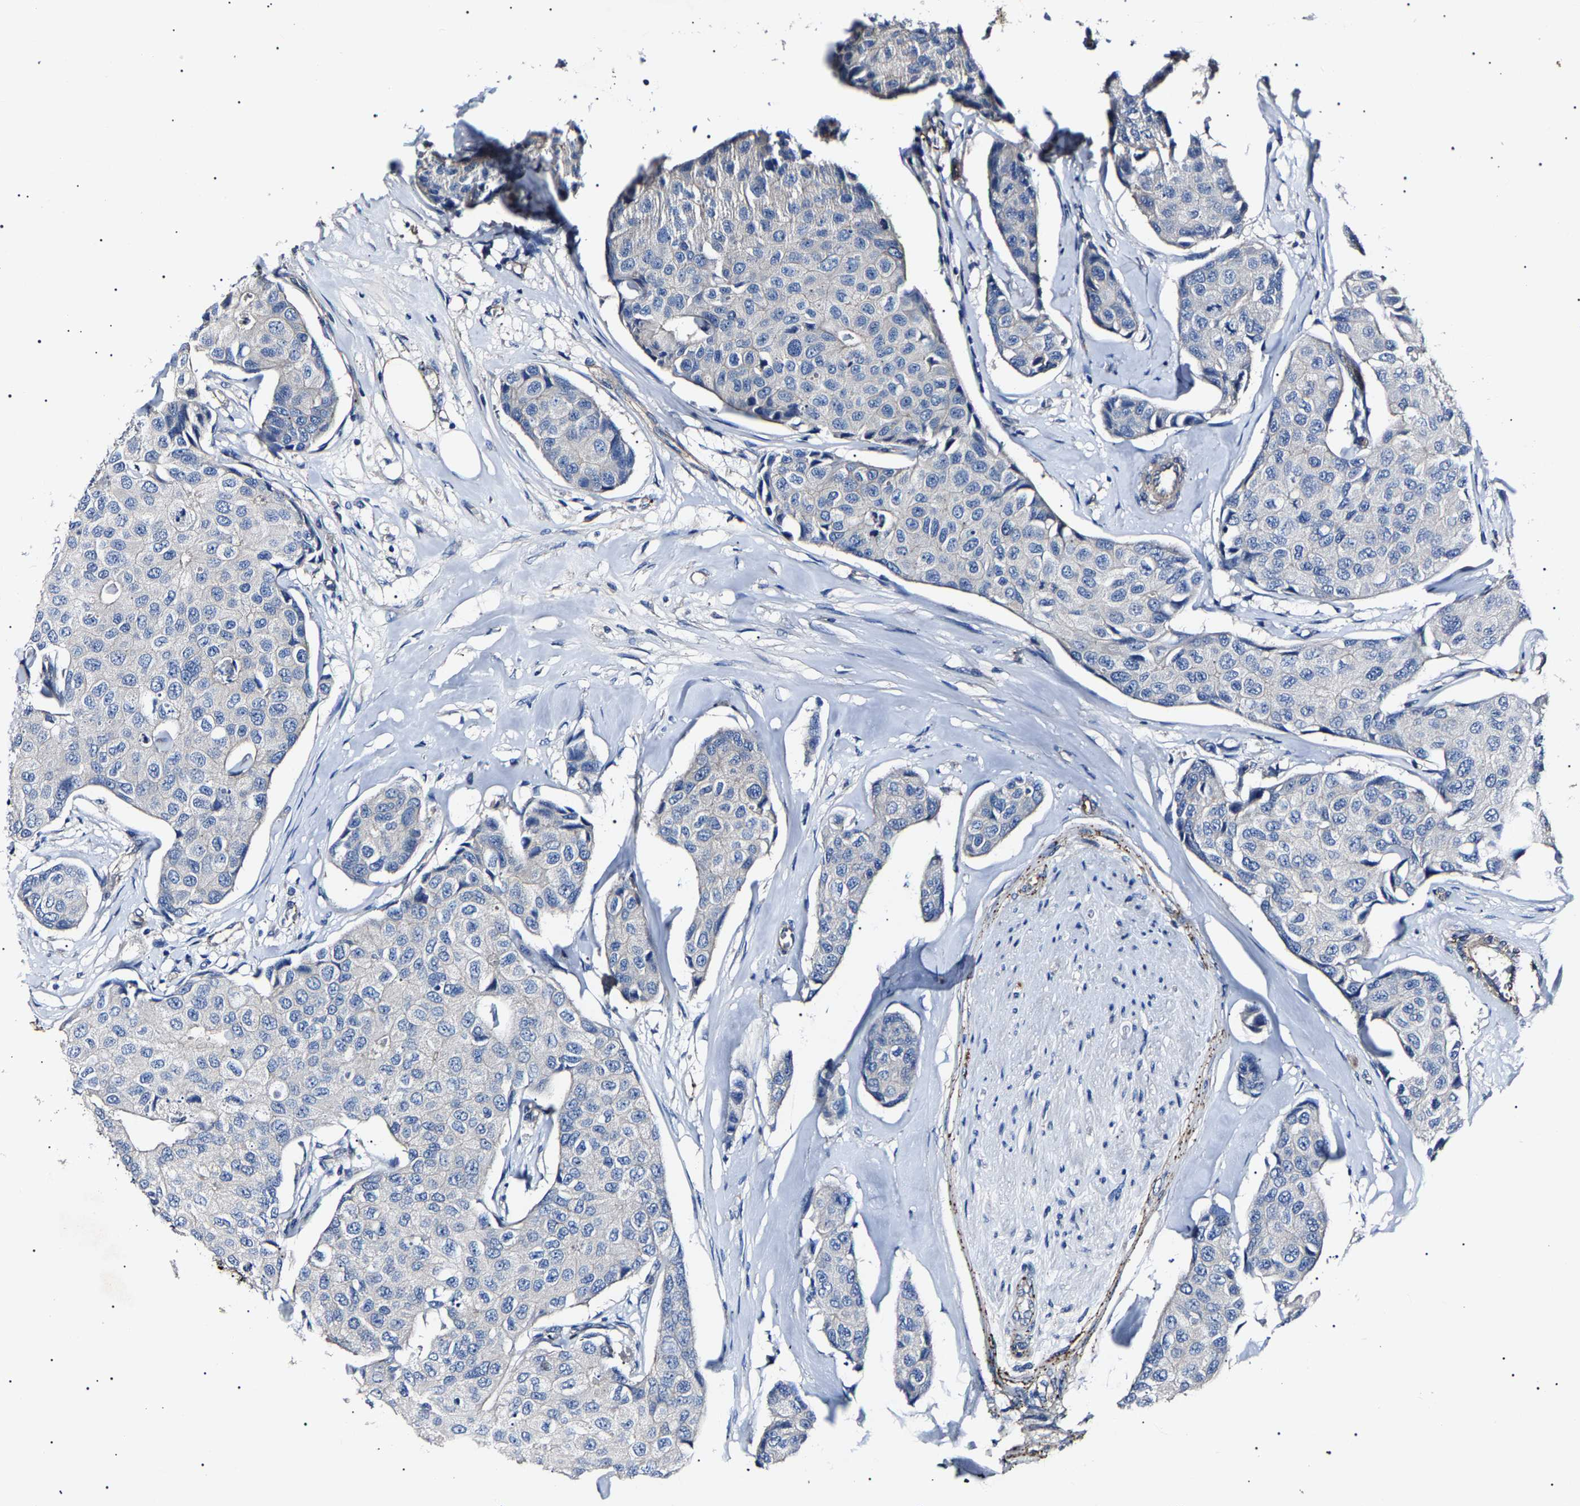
{"staining": {"intensity": "negative", "quantity": "none", "location": "none"}, "tissue": "breast cancer", "cell_type": "Tumor cells", "image_type": "cancer", "snomed": [{"axis": "morphology", "description": "Duct carcinoma"}, {"axis": "topography", "description": "Breast"}], "caption": "Image shows no protein staining in tumor cells of breast cancer tissue.", "gene": "KLHL42", "patient": {"sex": "female", "age": 80}}